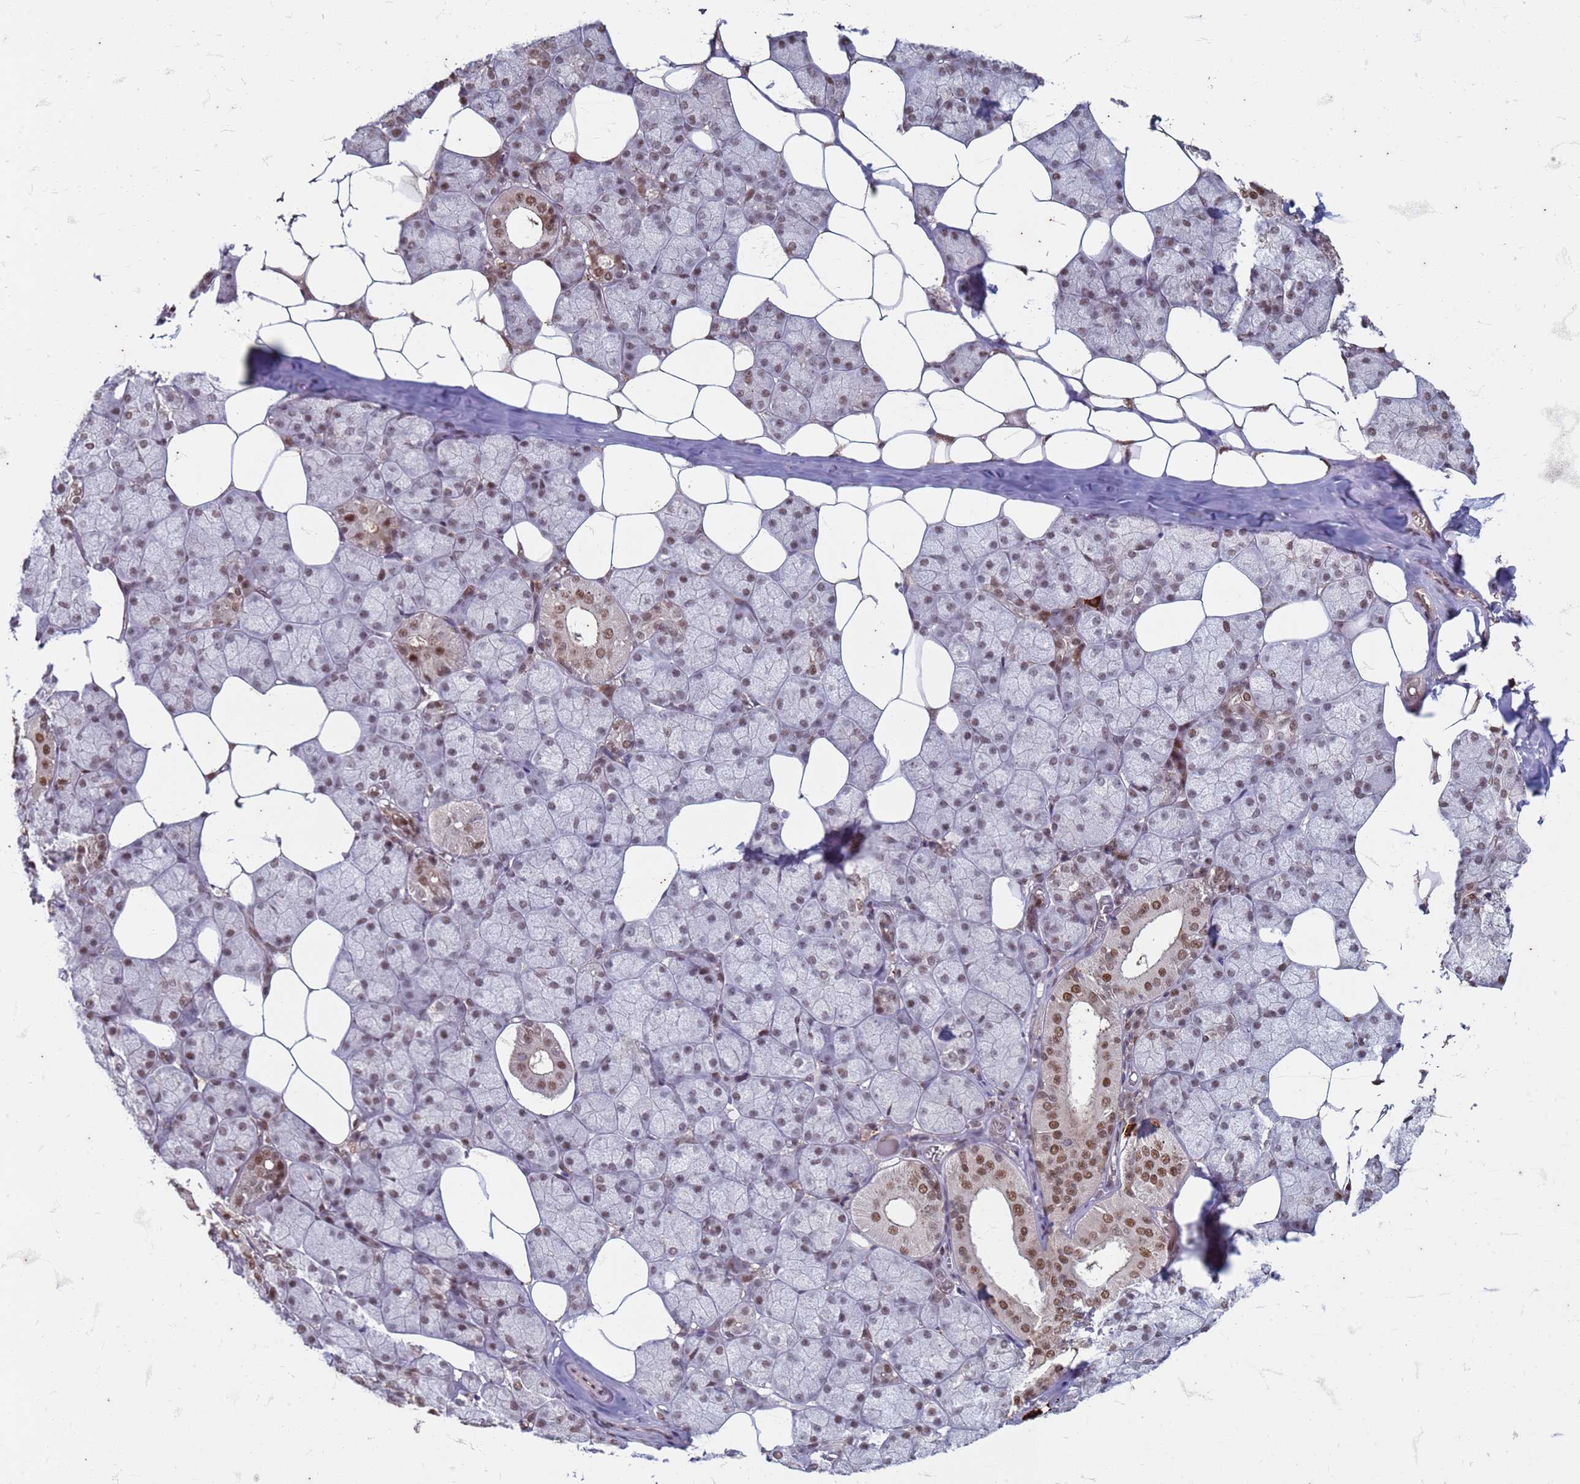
{"staining": {"intensity": "moderate", "quantity": "25%-75%", "location": "nuclear"}, "tissue": "salivary gland", "cell_type": "Glandular cells", "image_type": "normal", "snomed": [{"axis": "morphology", "description": "Normal tissue, NOS"}, {"axis": "topography", "description": "Salivary gland"}], "caption": "DAB (3,3'-diaminobenzidine) immunohistochemical staining of unremarkable human salivary gland exhibits moderate nuclear protein expression in approximately 25%-75% of glandular cells. (Stains: DAB in brown, nuclei in blue, Microscopy: brightfield microscopy at high magnification).", "gene": "TRMT6", "patient": {"sex": "male", "age": 62}}